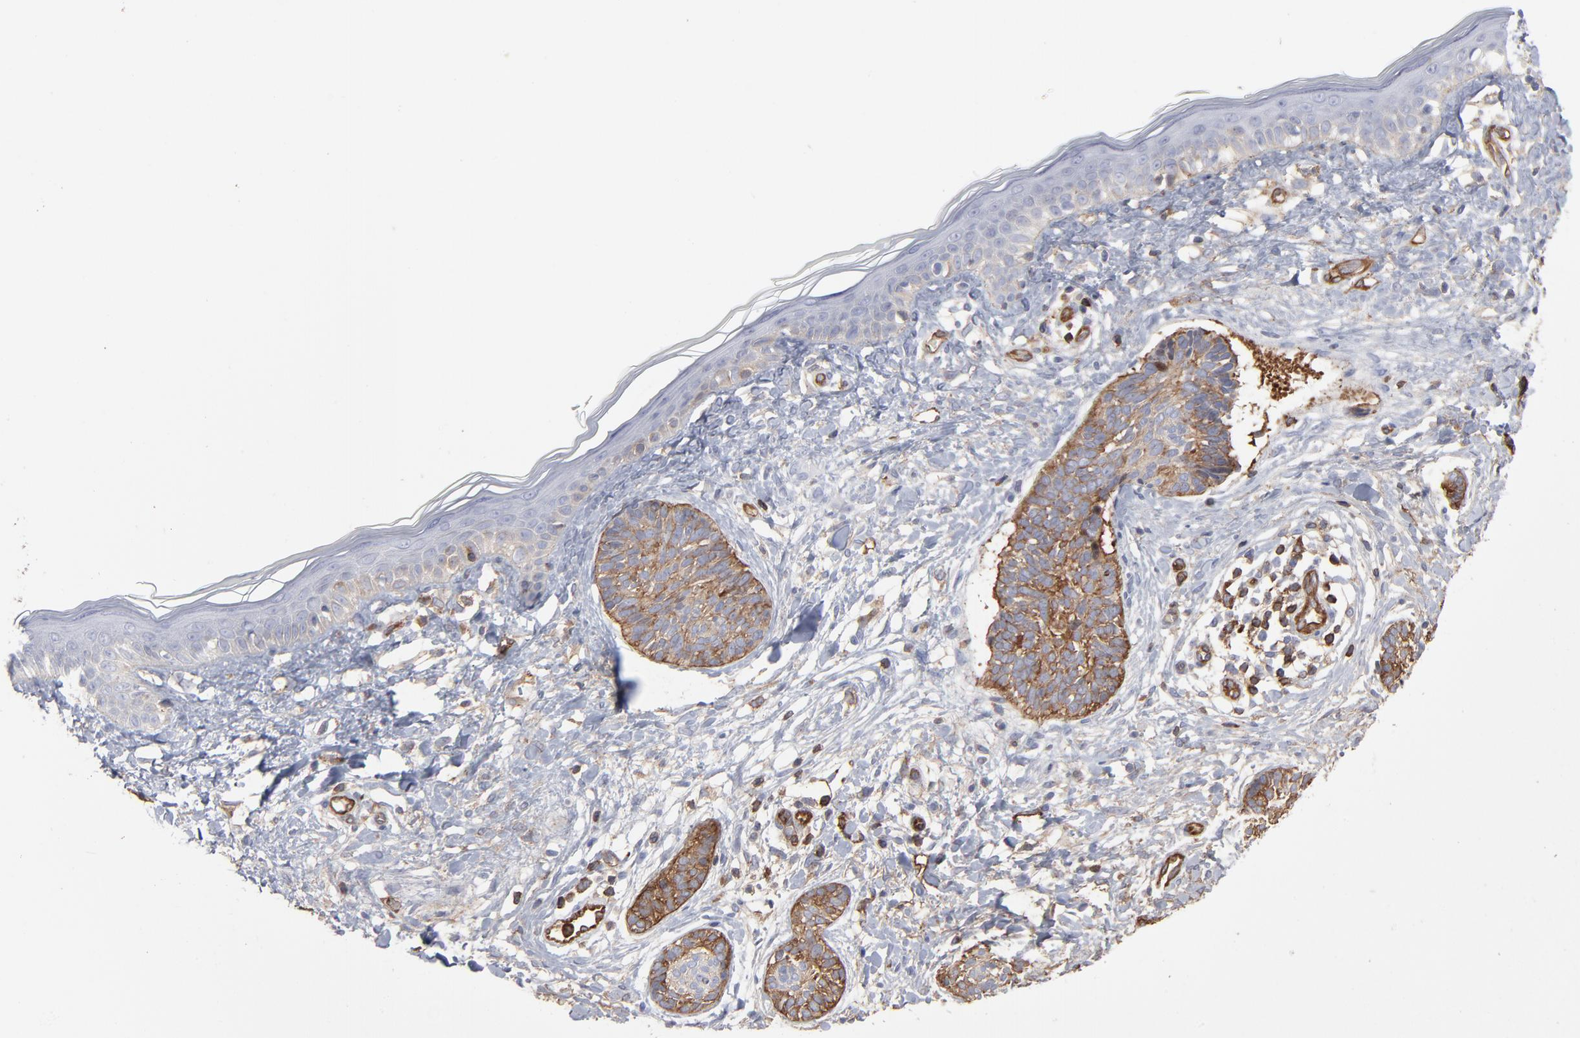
{"staining": {"intensity": "moderate", "quantity": ">75%", "location": "cytoplasmic/membranous"}, "tissue": "skin cancer", "cell_type": "Tumor cells", "image_type": "cancer", "snomed": [{"axis": "morphology", "description": "Normal tissue, NOS"}, {"axis": "morphology", "description": "Basal cell carcinoma"}, {"axis": "topography", "description": "Skin"}], "caption": "This photomicrograph demonstrates immunohistochemistry (IHC) staining of human basal cell carcinoma (skin), with medium moderate cytoplasmic/membranous positivity in approximately >75% of tumor cells.", "gene": "PXN", "patient": {"sex": "male", "age": 63}}